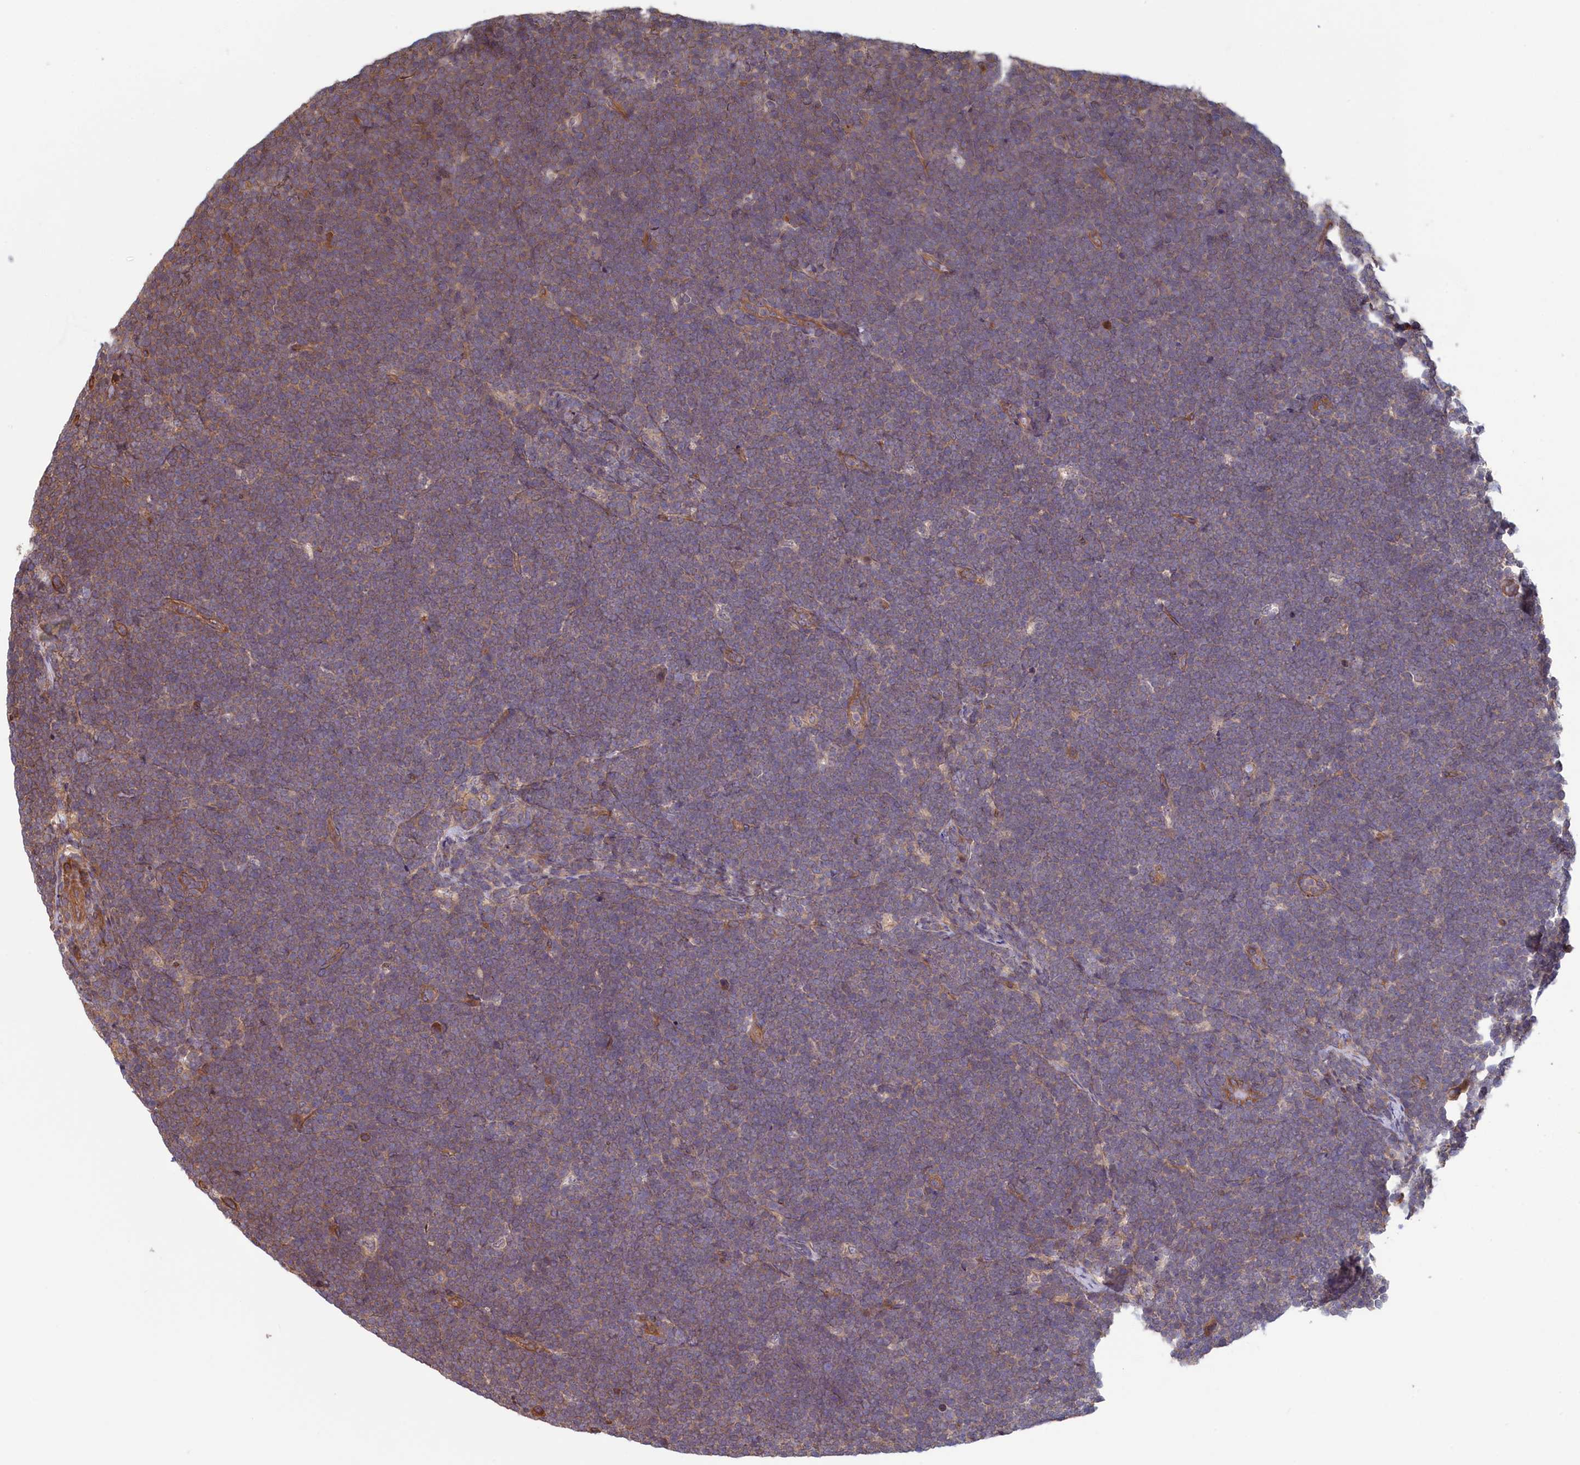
{"staining": {"intensity": "weak", "quantity": "25%-75%", "location": "cytoplasmic/membranous"}, "tissue": "lymphoma", "cell_type": "Tumor cells", "image_type": "cancer", "snomed": [{"axis": "morphology", "description": "Malignant lymphoma, non-Hodgkin's type, High grade"}, {"axis": "topography", "description": "Lymph node"}], "caption": "This photomicrograph reveals immunohistochemistry staining of high-grade malignant lymphoma, non-Hodgkin's type, with low weak cytoplasmic/membranous staining in approximately 25%-75% of tumor cells.", "gene": "RILPL1", "patient": {"sex": "male", "age": 13}}